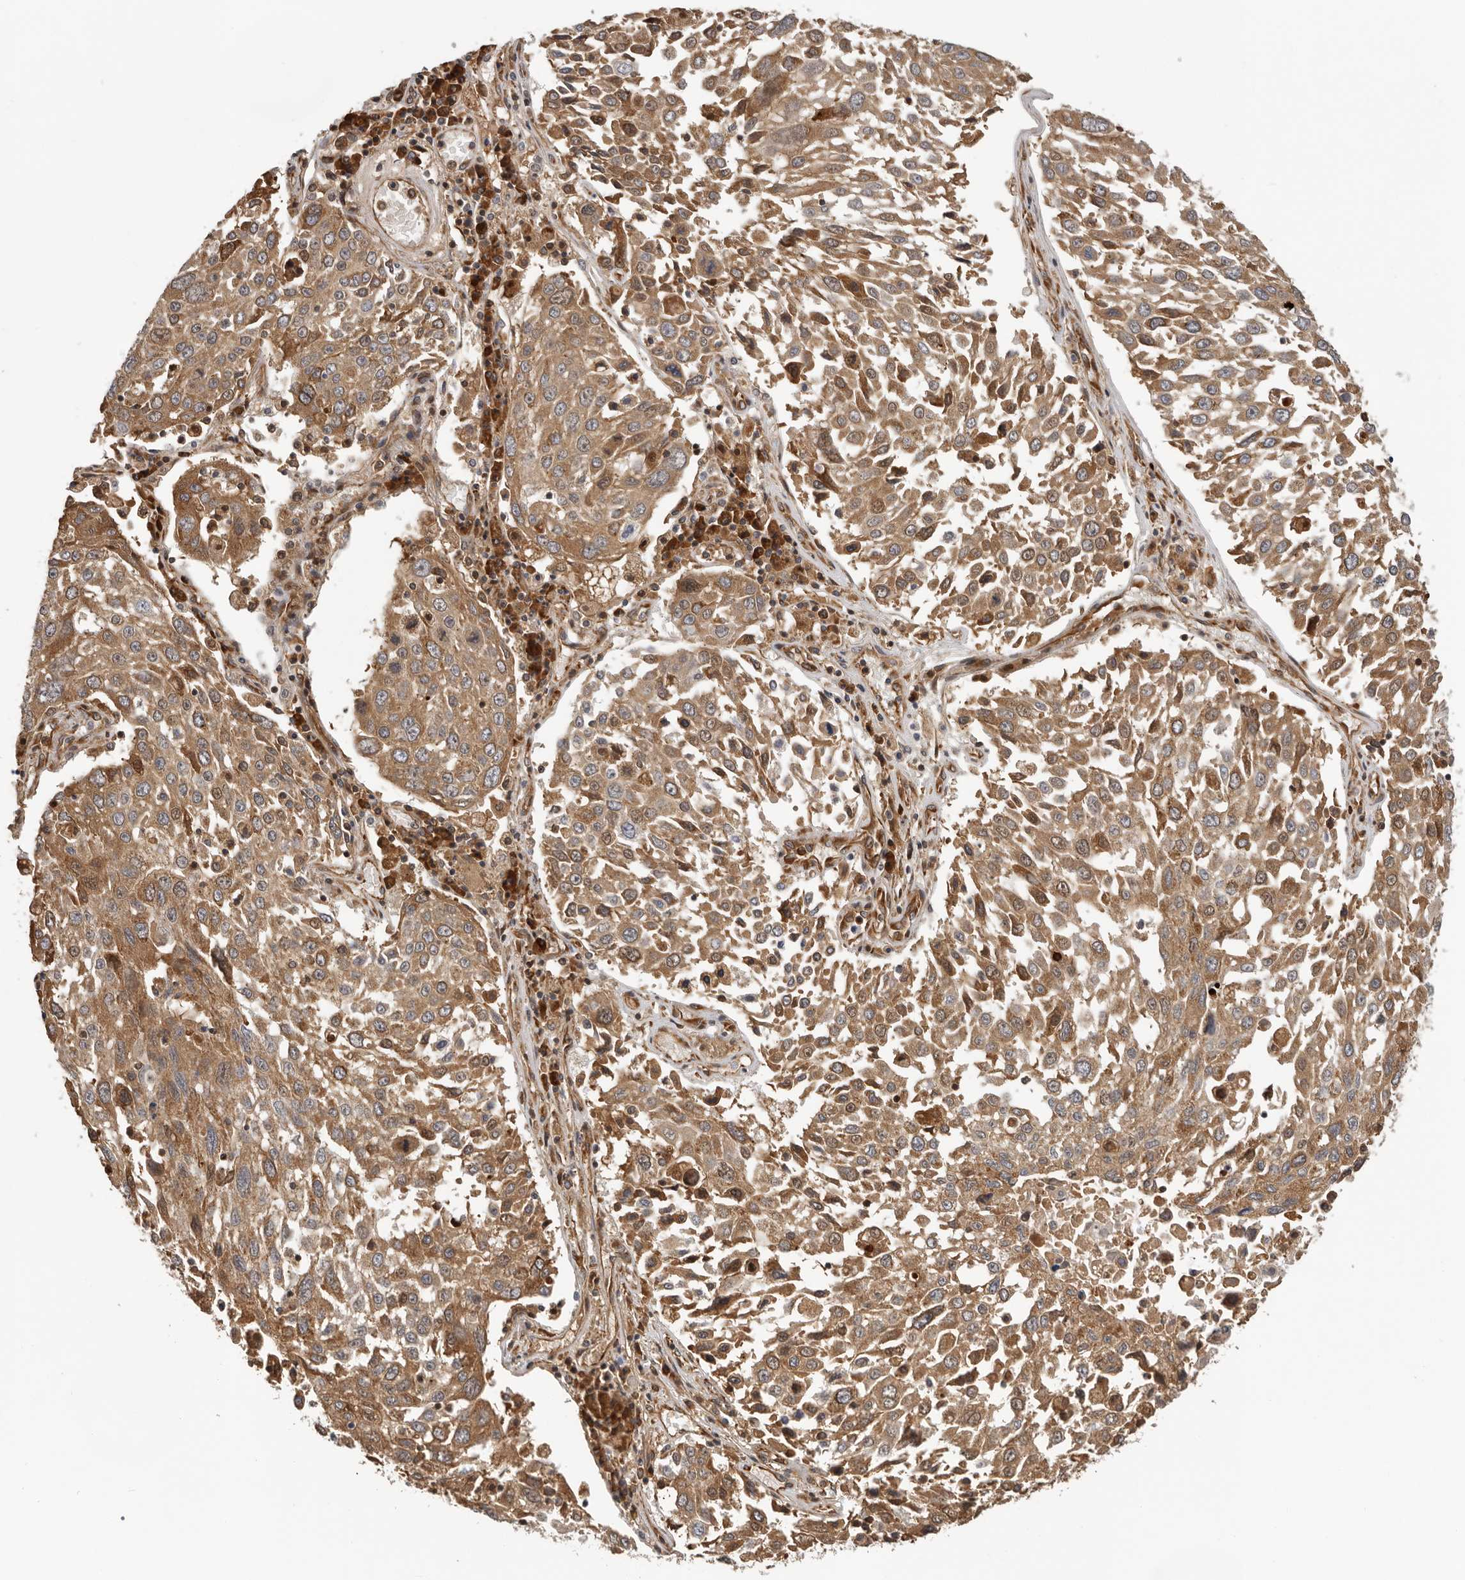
{"staining": {"intensity": "moderate", "quantity": ">75%", "location": "cytoplasmic/membranous"}, "tissue": "lung cancer", "cell_type": "Tumor cells", "image_type": "cancer", "snomed": [{"axis": "morphology", "description": "Squamous cell carcinoma, NOS"}, {"axis": "topography", "description": "Lung"}], "caption": "Lung squamous cell carcinoma tissue exhibits moderate cytoplasmic/membranous staining in about >75% of tumor cells", "gene": "RNF157", "patient": {"sex": "male", "age": 65}}